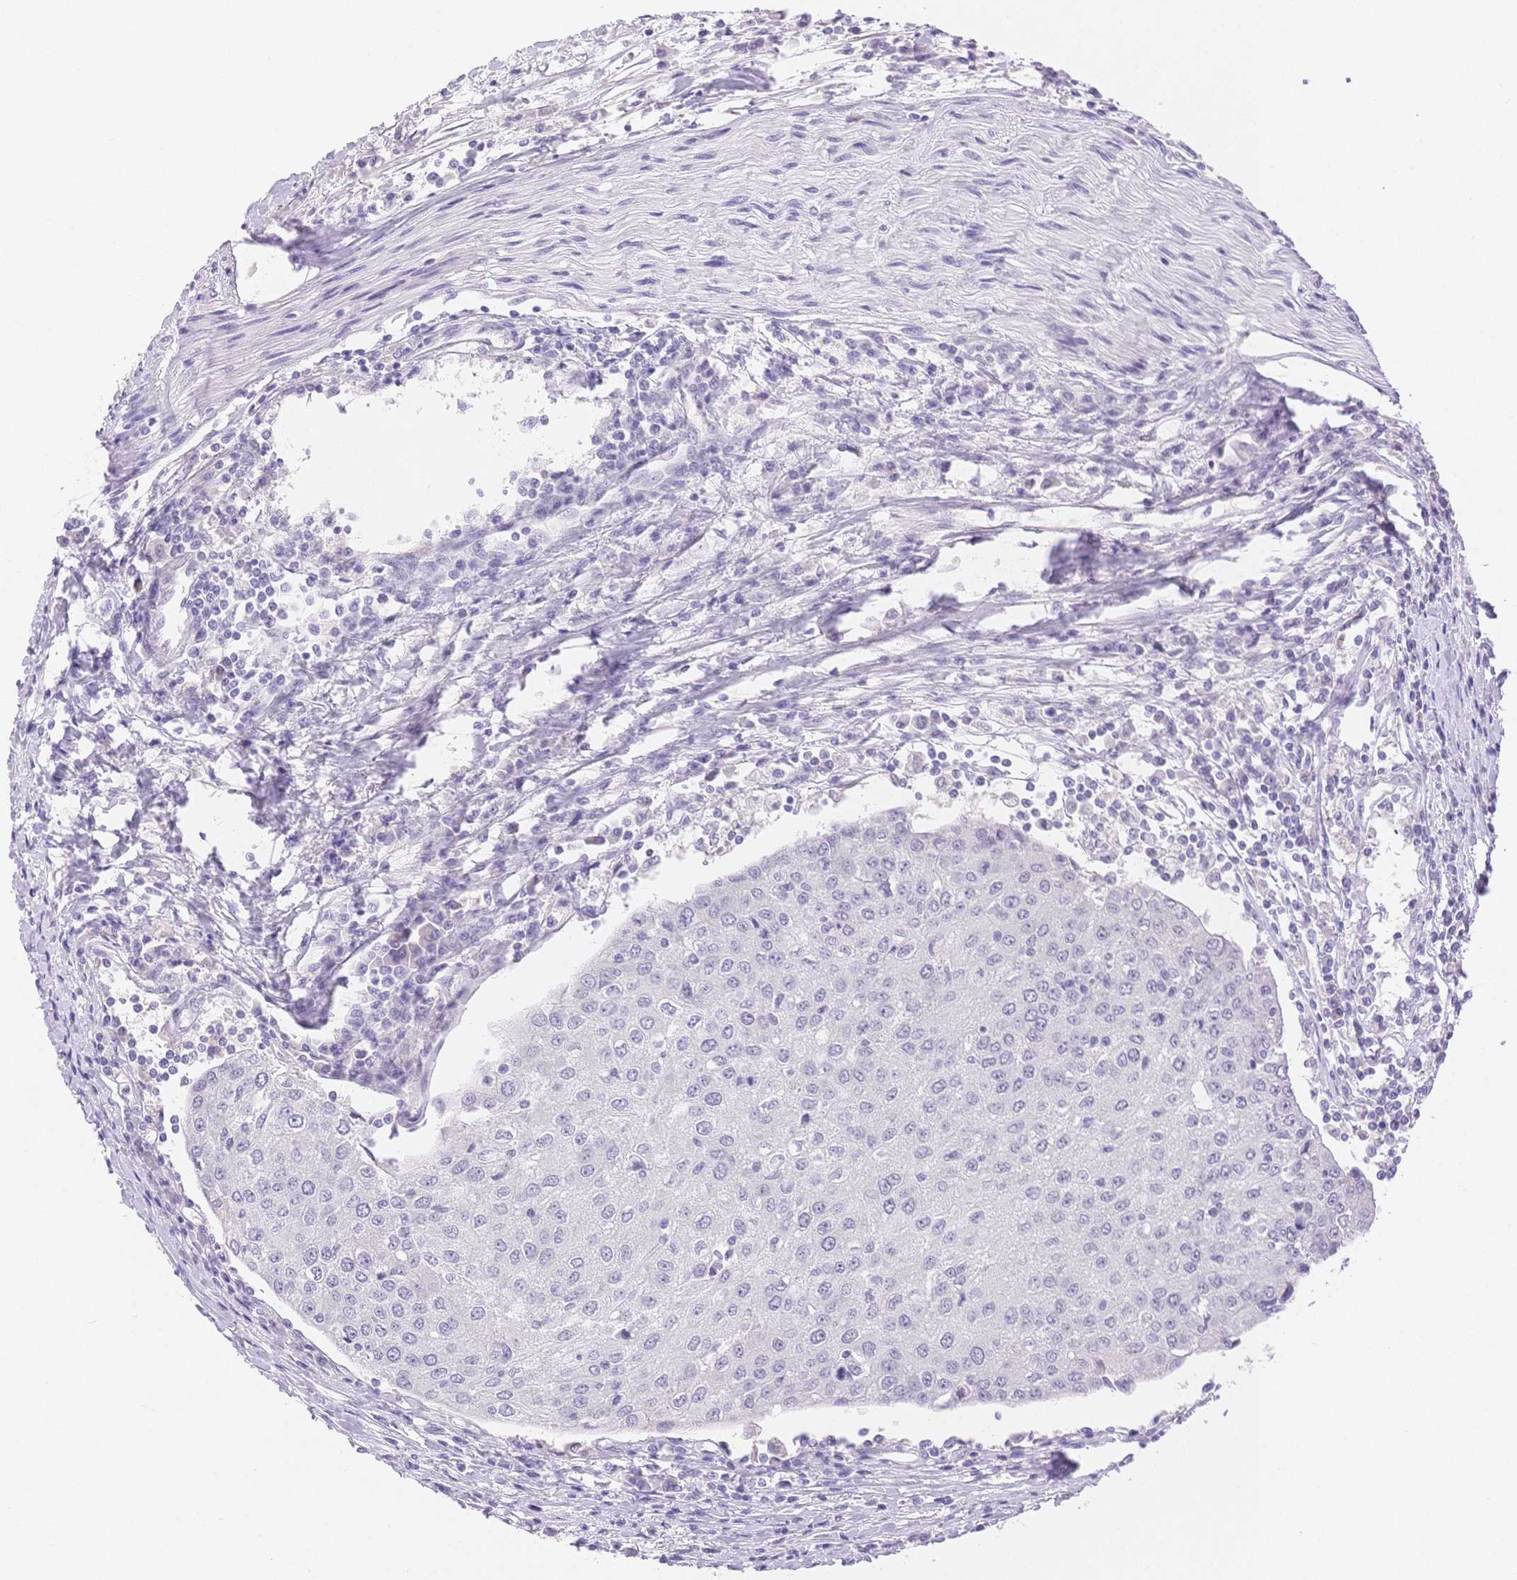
{"staining": {"intensity": "negative", "quantity": "none", "location": "none"}, "tissue": "urothelial cancer", "cell_type": "Tumor cells", "image_type": "cancer", "snomed": [{"axis": "morphology", "description": "Urothelial carcinoma, High grade"}, {"axis": "topography", "description": "Urinary bladder"}], "caption": "Urothelial cancer stained for a protein using IHC reveals no positivity tumor cells.", "gene": "MYOM1", "patient": {"sex": "female", "age": 85}}